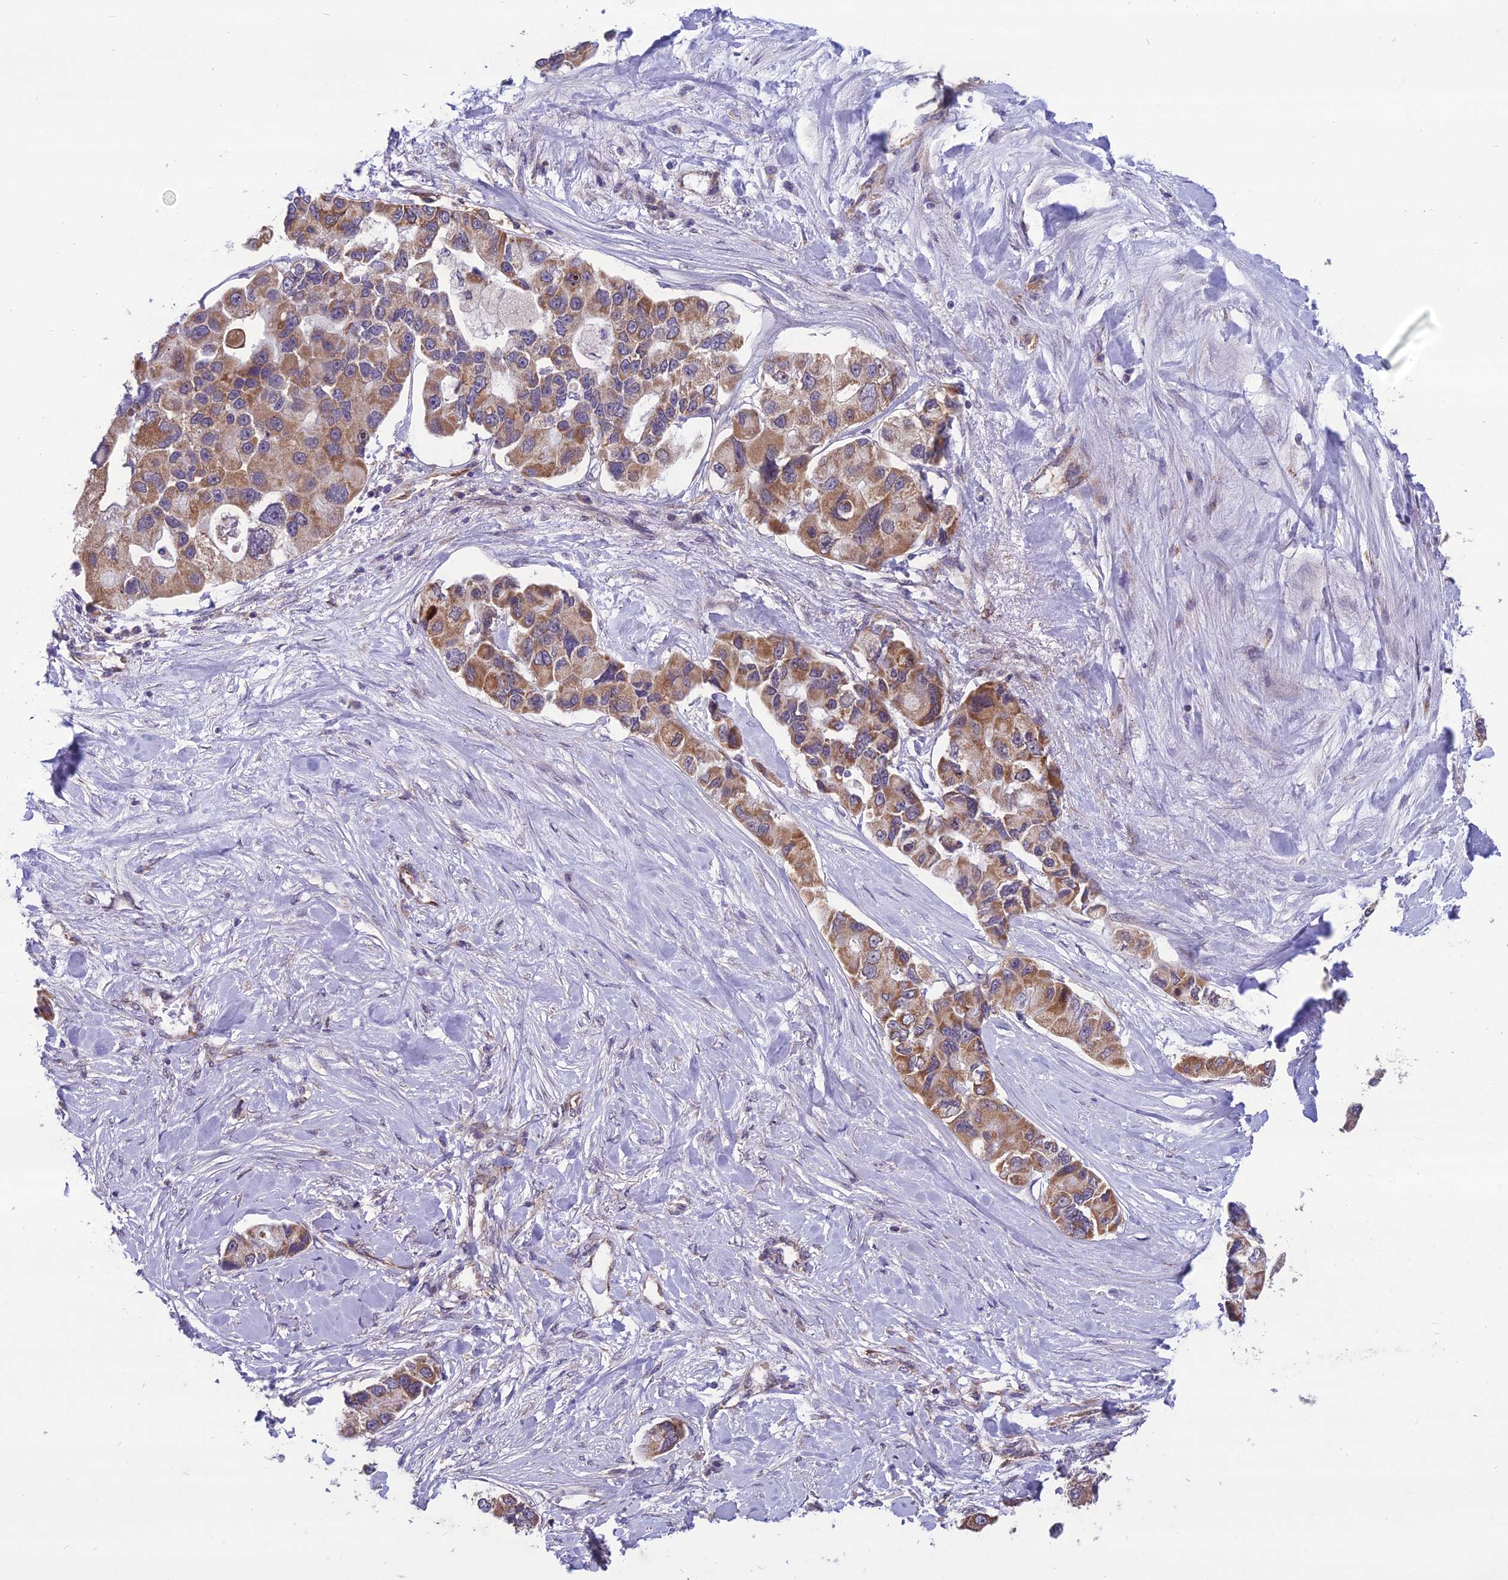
{"staining": {"intensity": "moderate", "quantity": ">75%", "location": "cytoplasmic/membranous"}, "tissue": "lung cancer", "cell_type": "Tumor cells", "image_type": "cancer", "snomed": [{"axis": "morphology", "description": "Adenocarcinoma, NOS"}, {"axis": "topography", "description": "Lung"}], "caption": "Protein expression analysis of lung cancer (adenocarcinoma) displays moderate cytoplasmic/membranous positivity in approximately >75% of tumor cells.", "gene": "NODAL", "patient": {"sex": "female", "age": 54}}